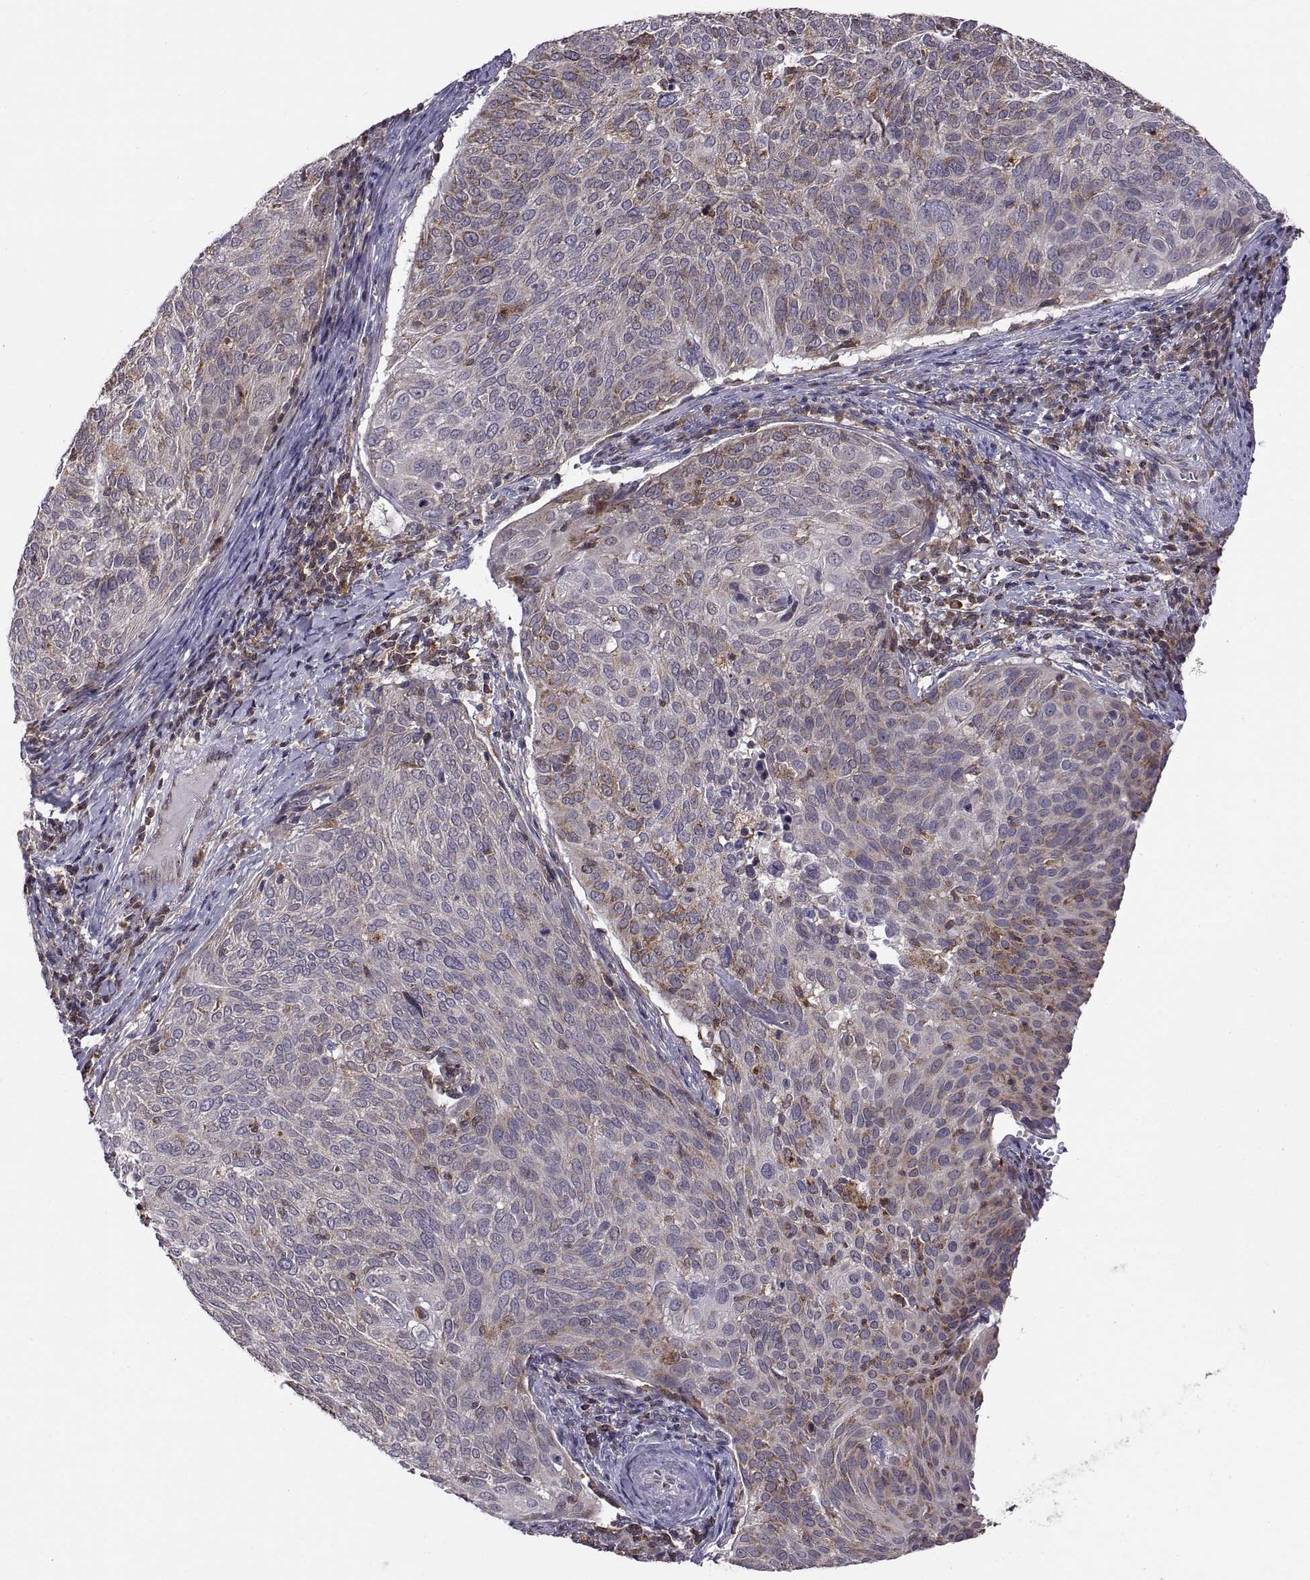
{"staining": {"intensity": "weak", "quantity": "25%-75%", "location": "cytoplasmic/membranous"}, "tissue": "cervical cancer", "cell_type": "Tumor cells", "image_type": "cancer", "snomed": [{"axis": "morphology", "description": "Squamous cell carcinoma, NOS"}, {"axis": "topography", "description": "Cervix"}], "caption": "Cervical cancer (squamous cell carcinoma) tissue demonstrates weak cytoplasmic/membranous positivity in about 25%-75% of tumor cells", "gene": "ACAP1", "patient": {"sex": "female", "age": 39}}